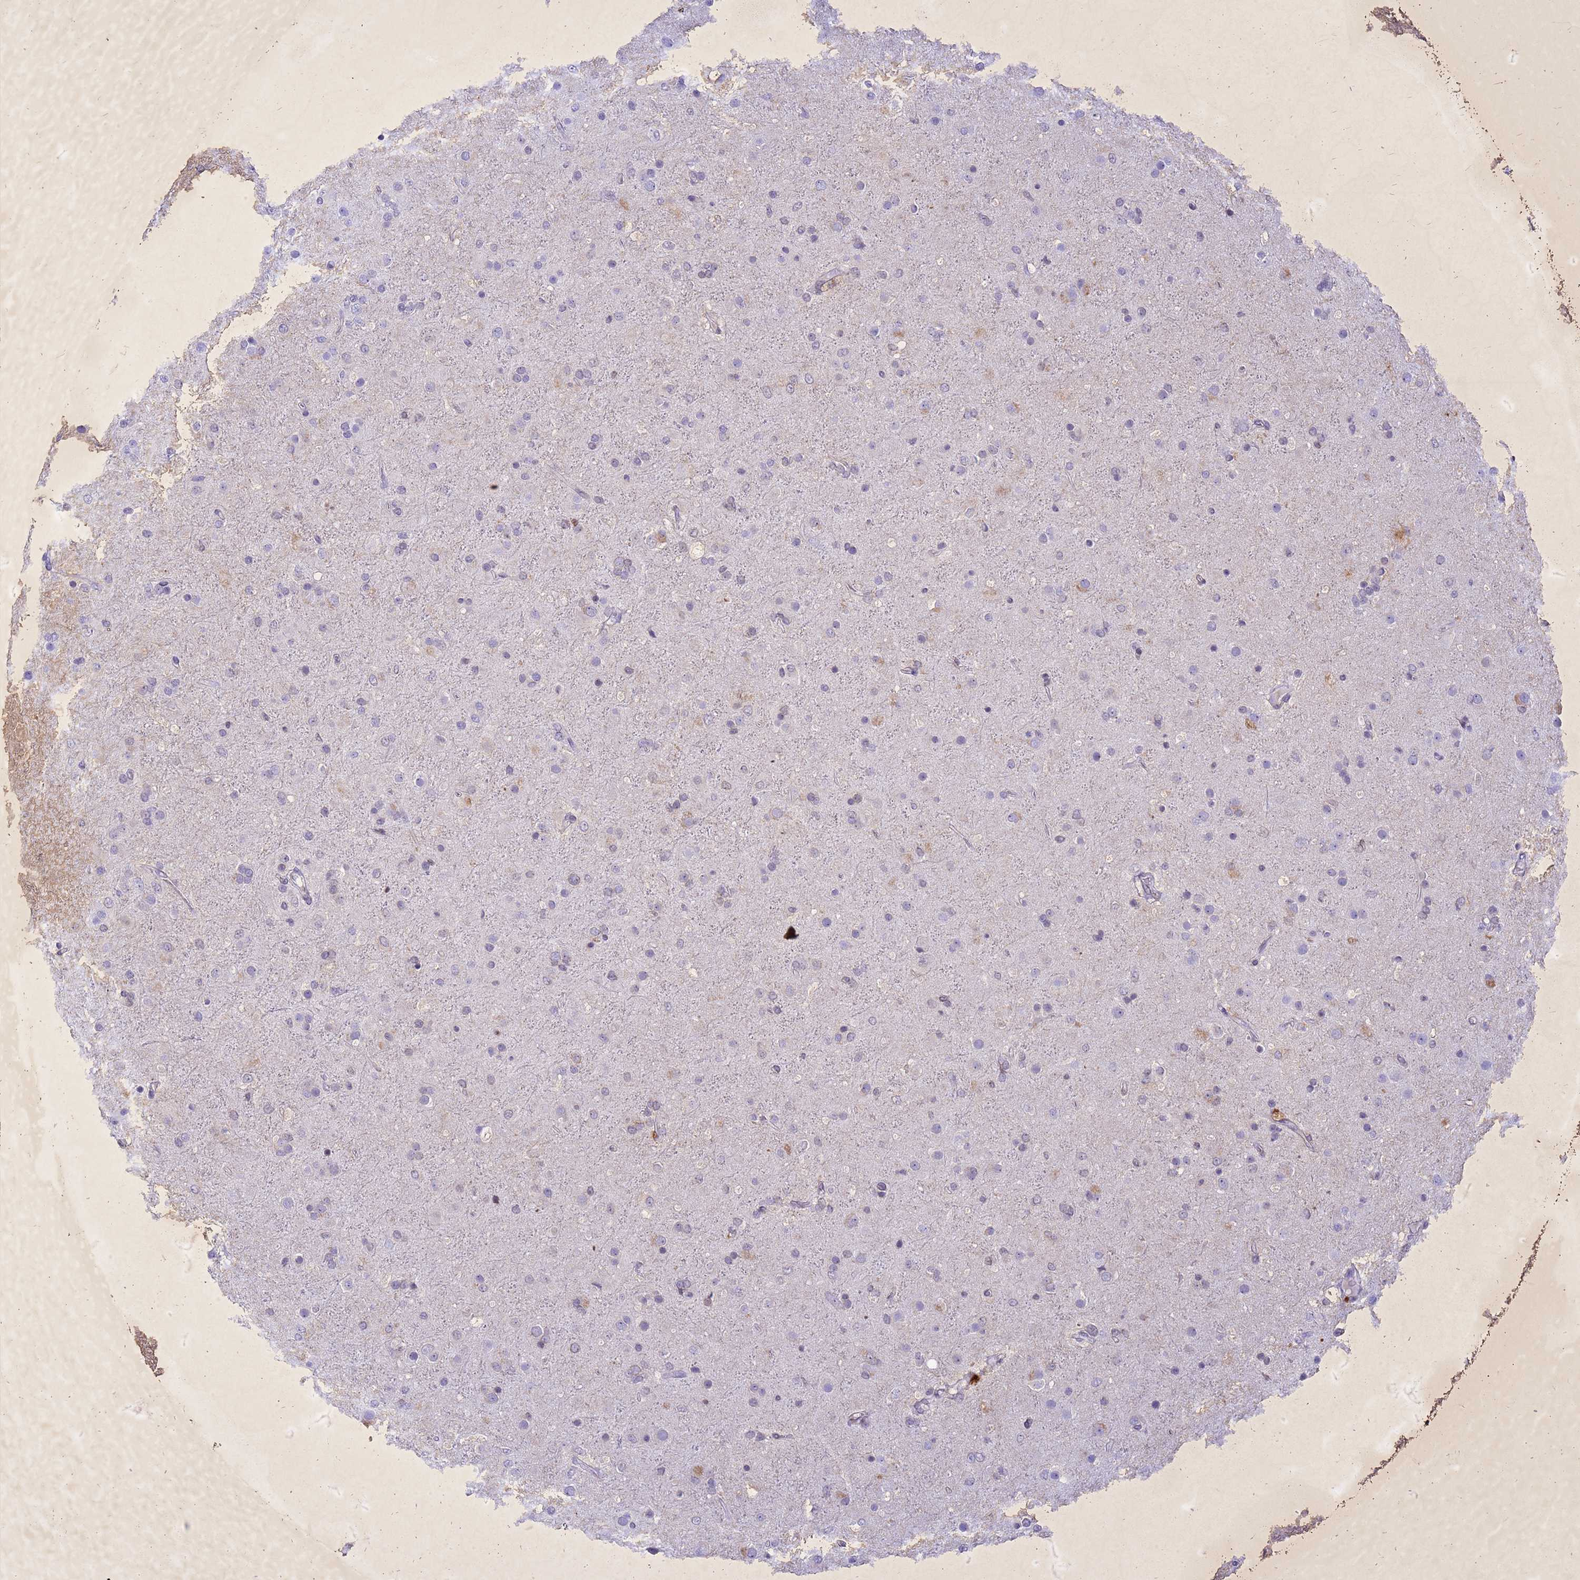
{"staining": {"intensity": "negative", "quantity": "none", "location": "none"}, "tissue": "glioma", "cell_type": "Tumor cells", "image_type": "cancer", "snomed": [{"axis": "morphology", "description": "Glioma, malignant, Low grade"}, {"axis": "topography", "description": "Brain"}], "caption": "This is a photomicrograph of IHC staining of glioma, which shows no positivity in tumor cells.", "gene": "COPS9", "patient": {"sex": "male", "age": 65}}